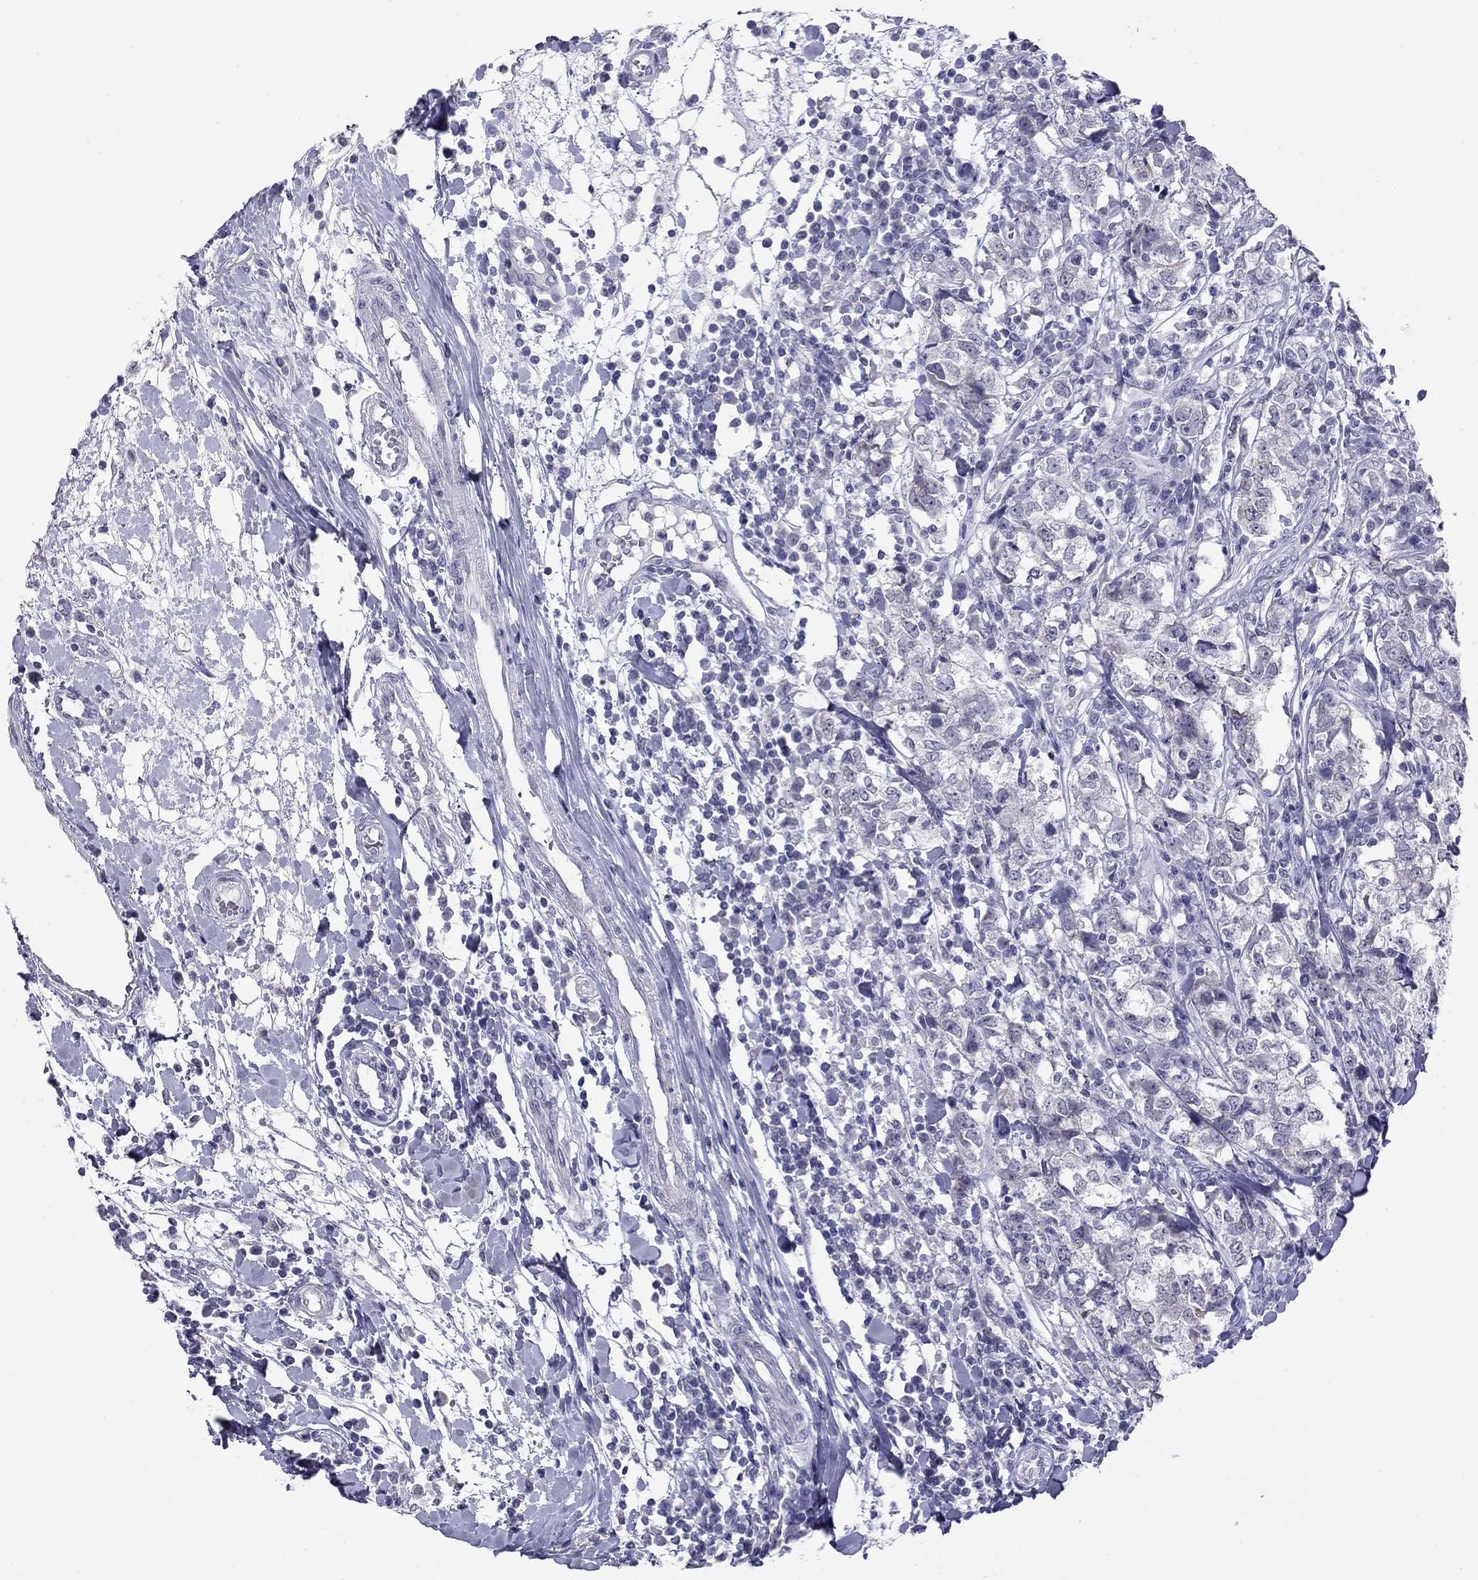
{"staining": {"intensity": "negative", "quantity": "none", "location": "none"}, "tissue": "breast cancer", "cell_type": "Tumor cells", "image_type": "cancer", "snomed": [{"axis": "morphology", "description": "Duct carcinoma"}, {"axis": "topography", "description": "Breast"}], "caption": "The immunohistochemistry micrograph has no significant expression in tumor cells of breast cancer tissue.", "gene": "ARMC12", "patient": {"sex": "female", "age": 30}}